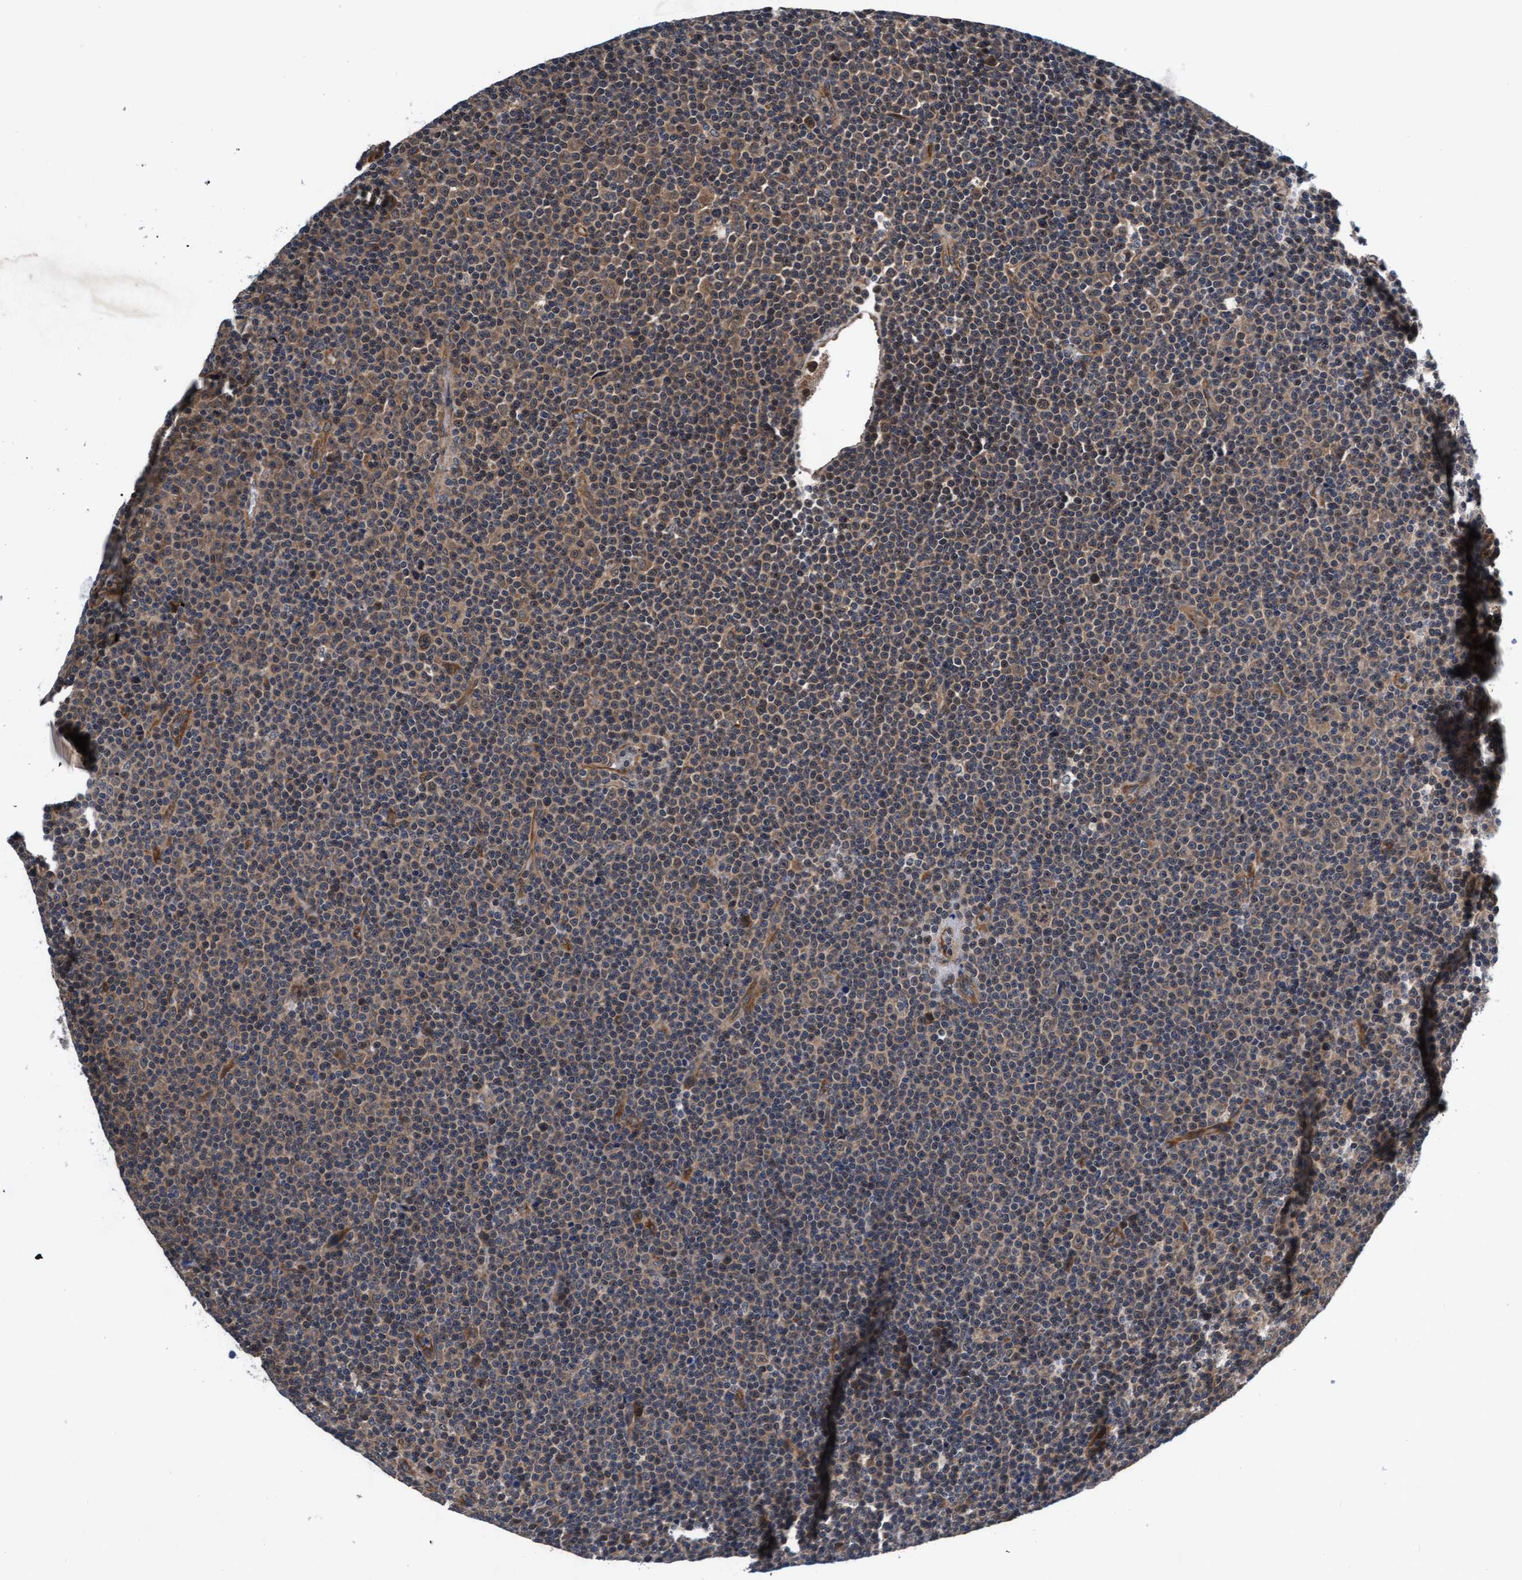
{"staining": {"intensity": "weak", "quantity": "25%-75%", "location": "cytoplasmic/membranous"}, "tissue": "lymphoma", "cell_type": "Tumor cells", "image_type": "cancer", "snomed": [{"axis": "morphology", "description": "Malignant lymphoma, non-Hodgkin's type, Low grade"}, {"axis": "topography", "description": "Lymph node"}], "caption": "Immunohistochemical staining of human malignant lymphoma, non-Hodgkin's type (low-grade) reveals low levels of weak cytoplasmic/membranous protein positivity in about 25%-75% of tumor cells.", "gene": "EFCAB13", "patient": {"sex": "female", "age": 67}}